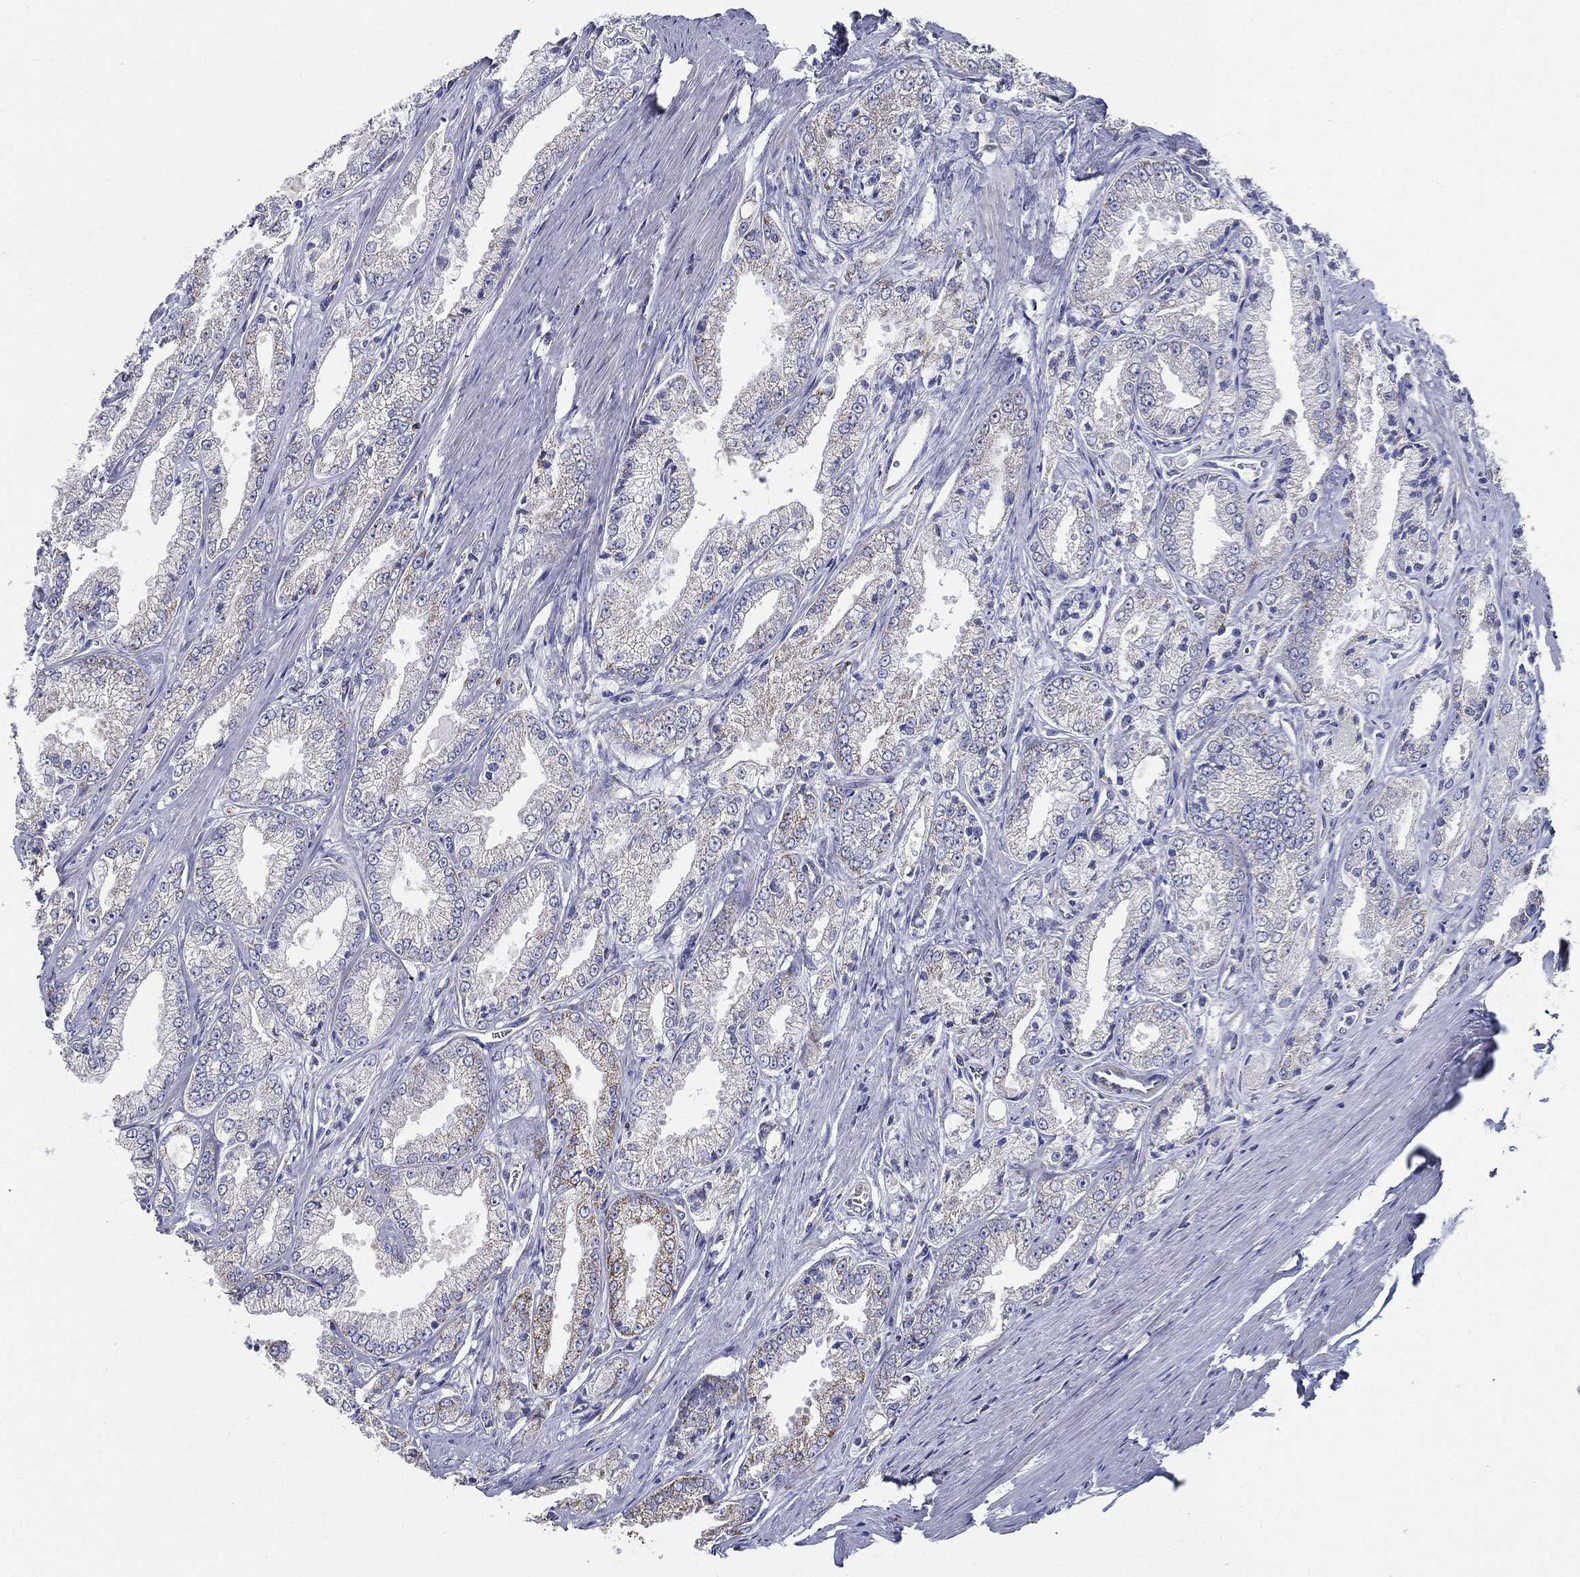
{"staining": {"intensity": "moderate", "quantity": "<25%", "location": "cytoplasmic/membranous"}, "tissue": "prostate cancer", "cell_type": "Tumor cells", "image_type": "cancer", "snomed": [{"axis": "morphology", "description": "Adenocarcinoma, NOS"}, {"axis": "morphology", "description": "Adenocarcinoma, High grade"}, {"axis": "topography", "description": "Prostate"}], "caption": "Tumor cells demonstrate low levels of moderate cytoplasmic/membranous staining in approximately <25% of cells in adenocarcinoma (high-grade) (prostate).", "gene": "SFXN1", "patient": {"sex": "male", "age": 70}}